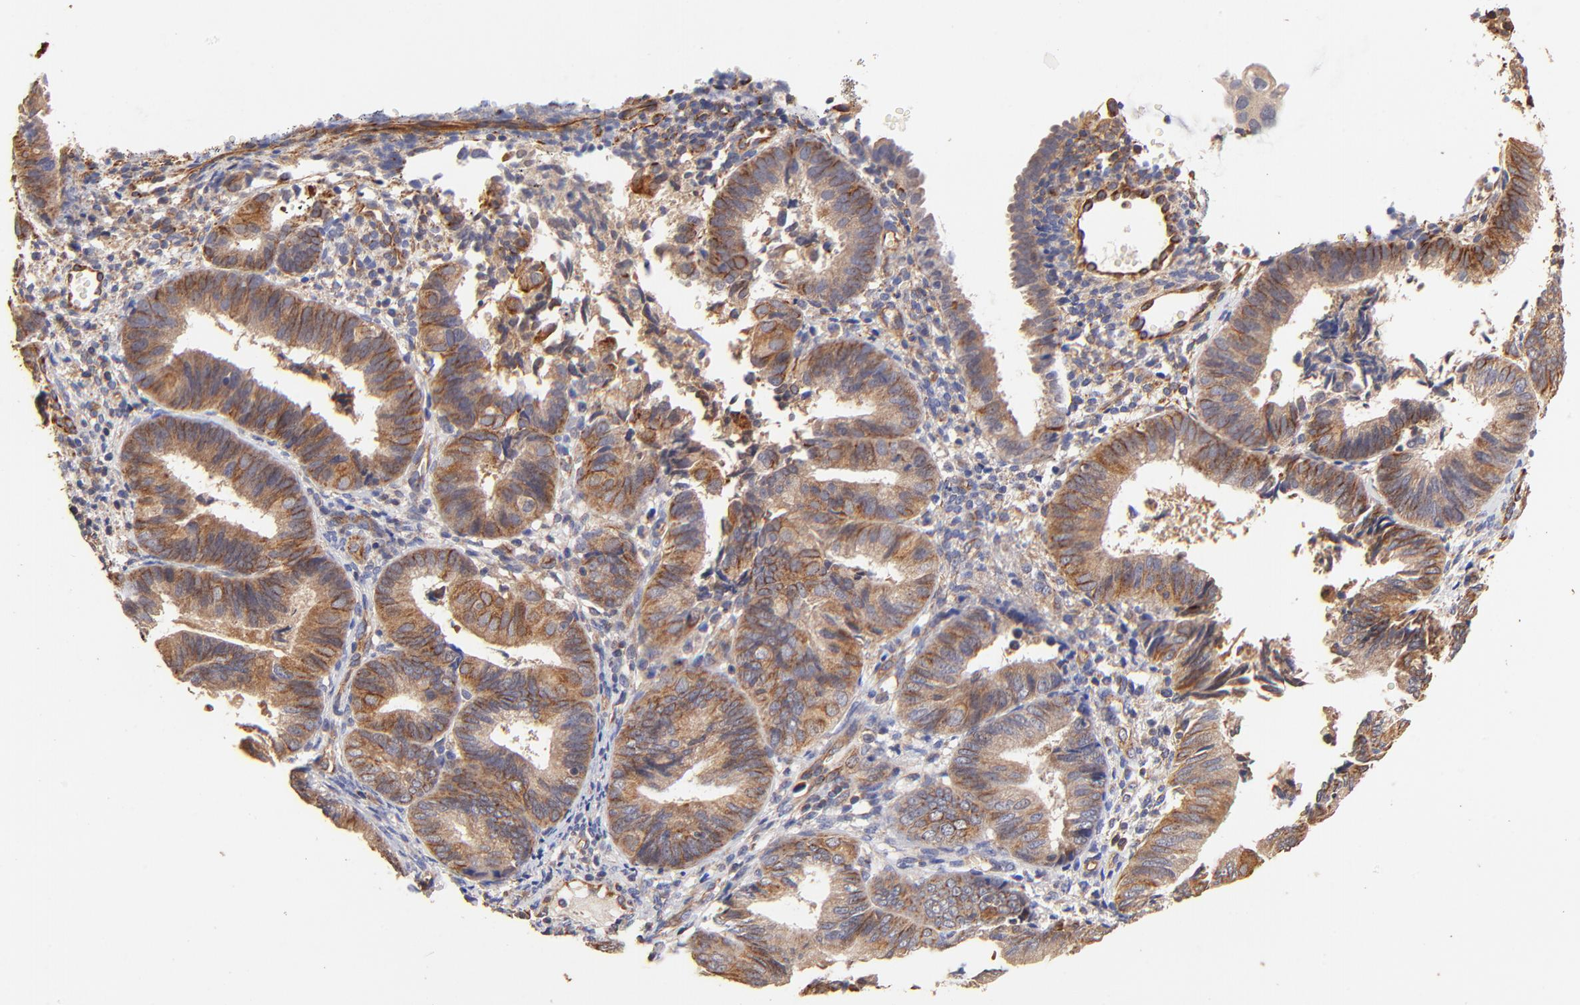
{"staining": {"intensity": "moderate", "quantity": ">75%", "location": "cytoplasmic/membranous"}, "tissue": "endometrial cancer", "cell_type": "Tumor cells", "image_type": "cancer", "snomed": [{"axis": "morphology", "description": "Adenocarcinoma, NOS"}, {"axis": "topography", "description": "Endometrium"}], "caption": "A brown stain highlights moderate cytoplasmic/membranous expression of a protein in endometrial adenocarcinoma tumor cells.", "gene": "TNFAIP3", "patient": {"sex": "female", "age": 63}}